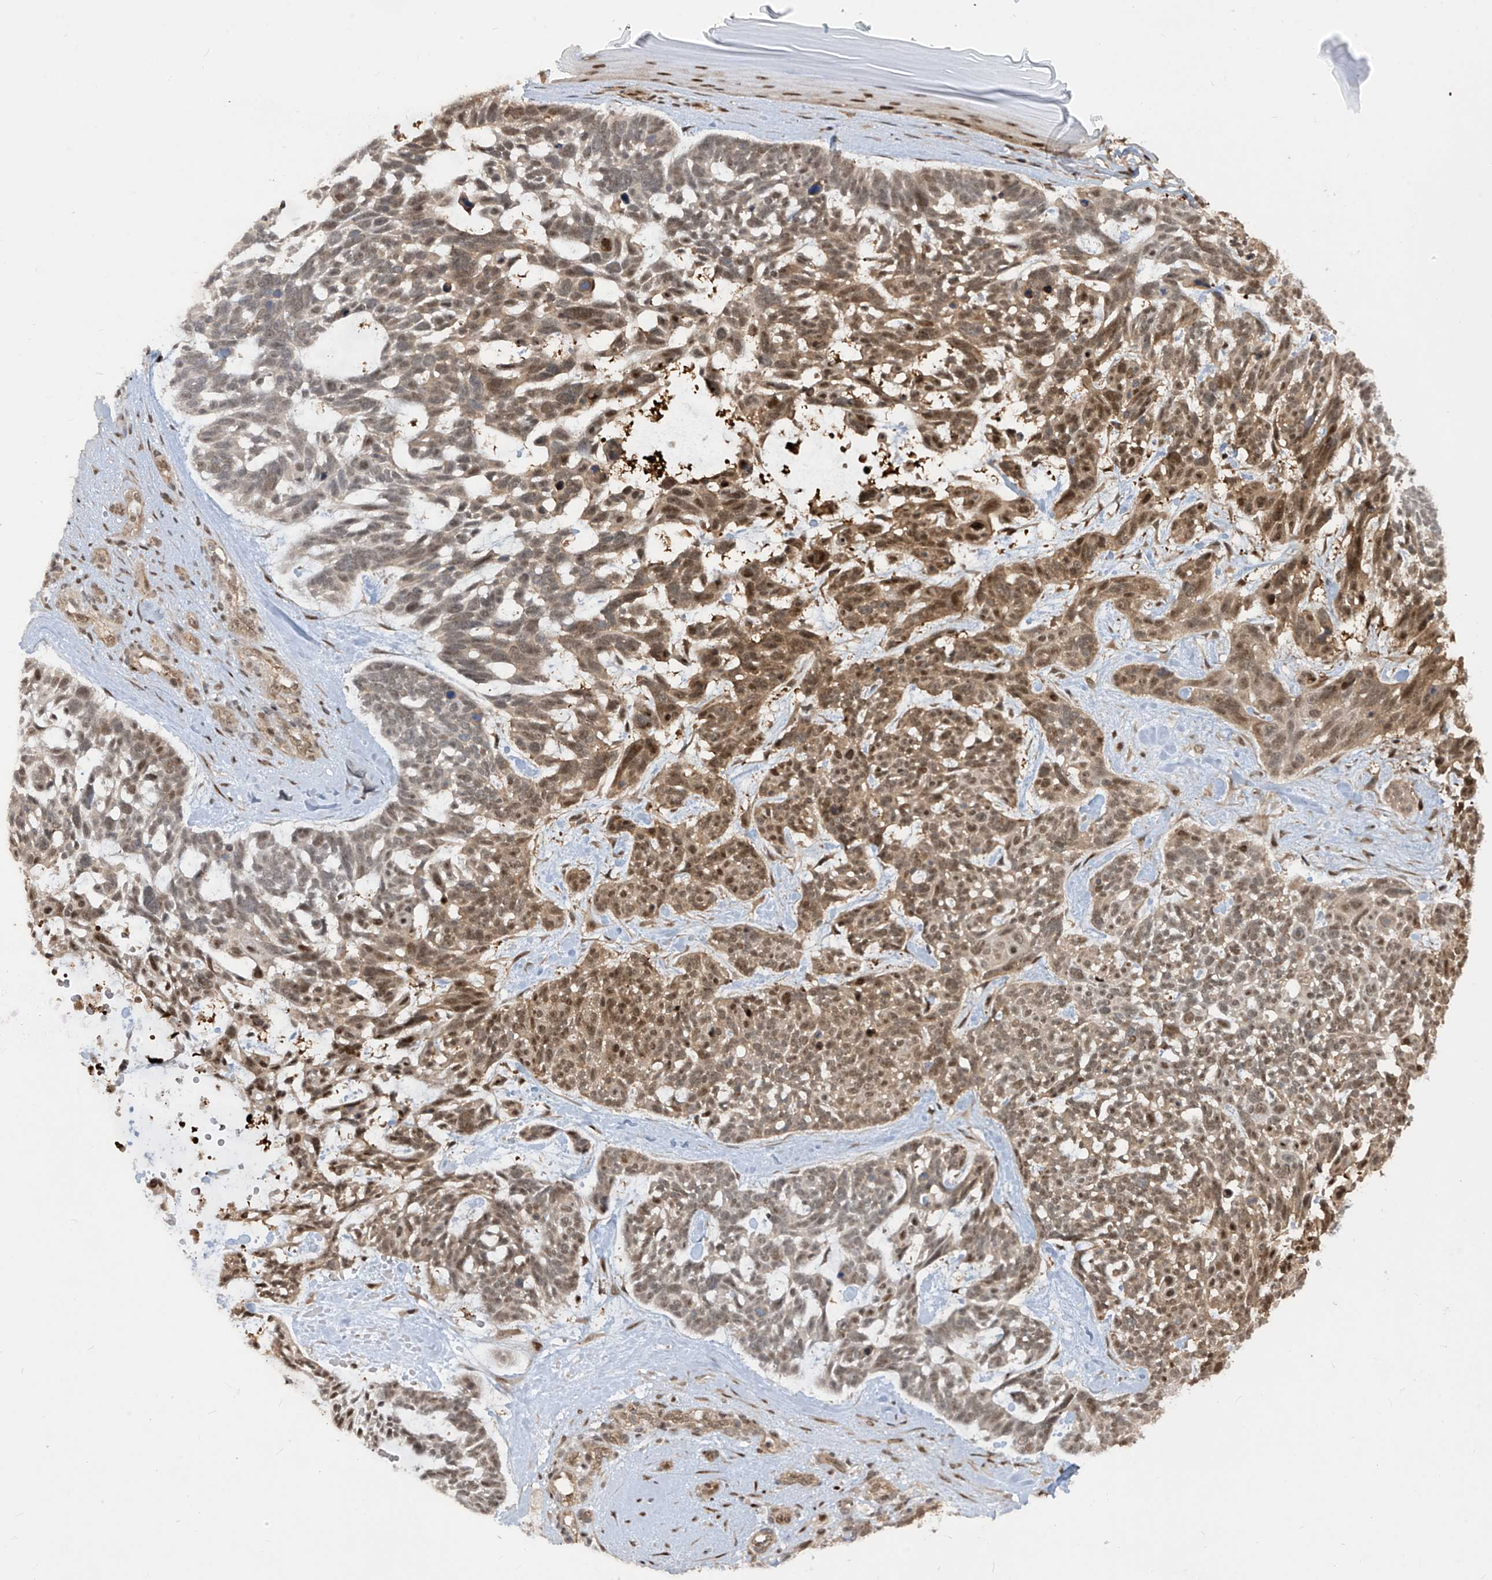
{"staining": {"intensity": "moderate", "quantity": ">75%", "location": "cytoplasmic/membranous,nuclear"}, "tissue": "skin cancer", "cell_type": "Tumor cells", "image_type": "cancer", "snomed": [{"axis": "morphology", "description": "Basal cell carcinoma"}, {"axis": "topography", "description": "Skin"}], "caption": "This photomicrograph displays immunohistochemistry (IHC) staining of human skin cancer, with medium moderate cytoplasmic/membranous and nuclear positivity in approximately >75% of tumor cells.", "gene": "LAGE3", "patient": {"sex": "male", "age": 88}}